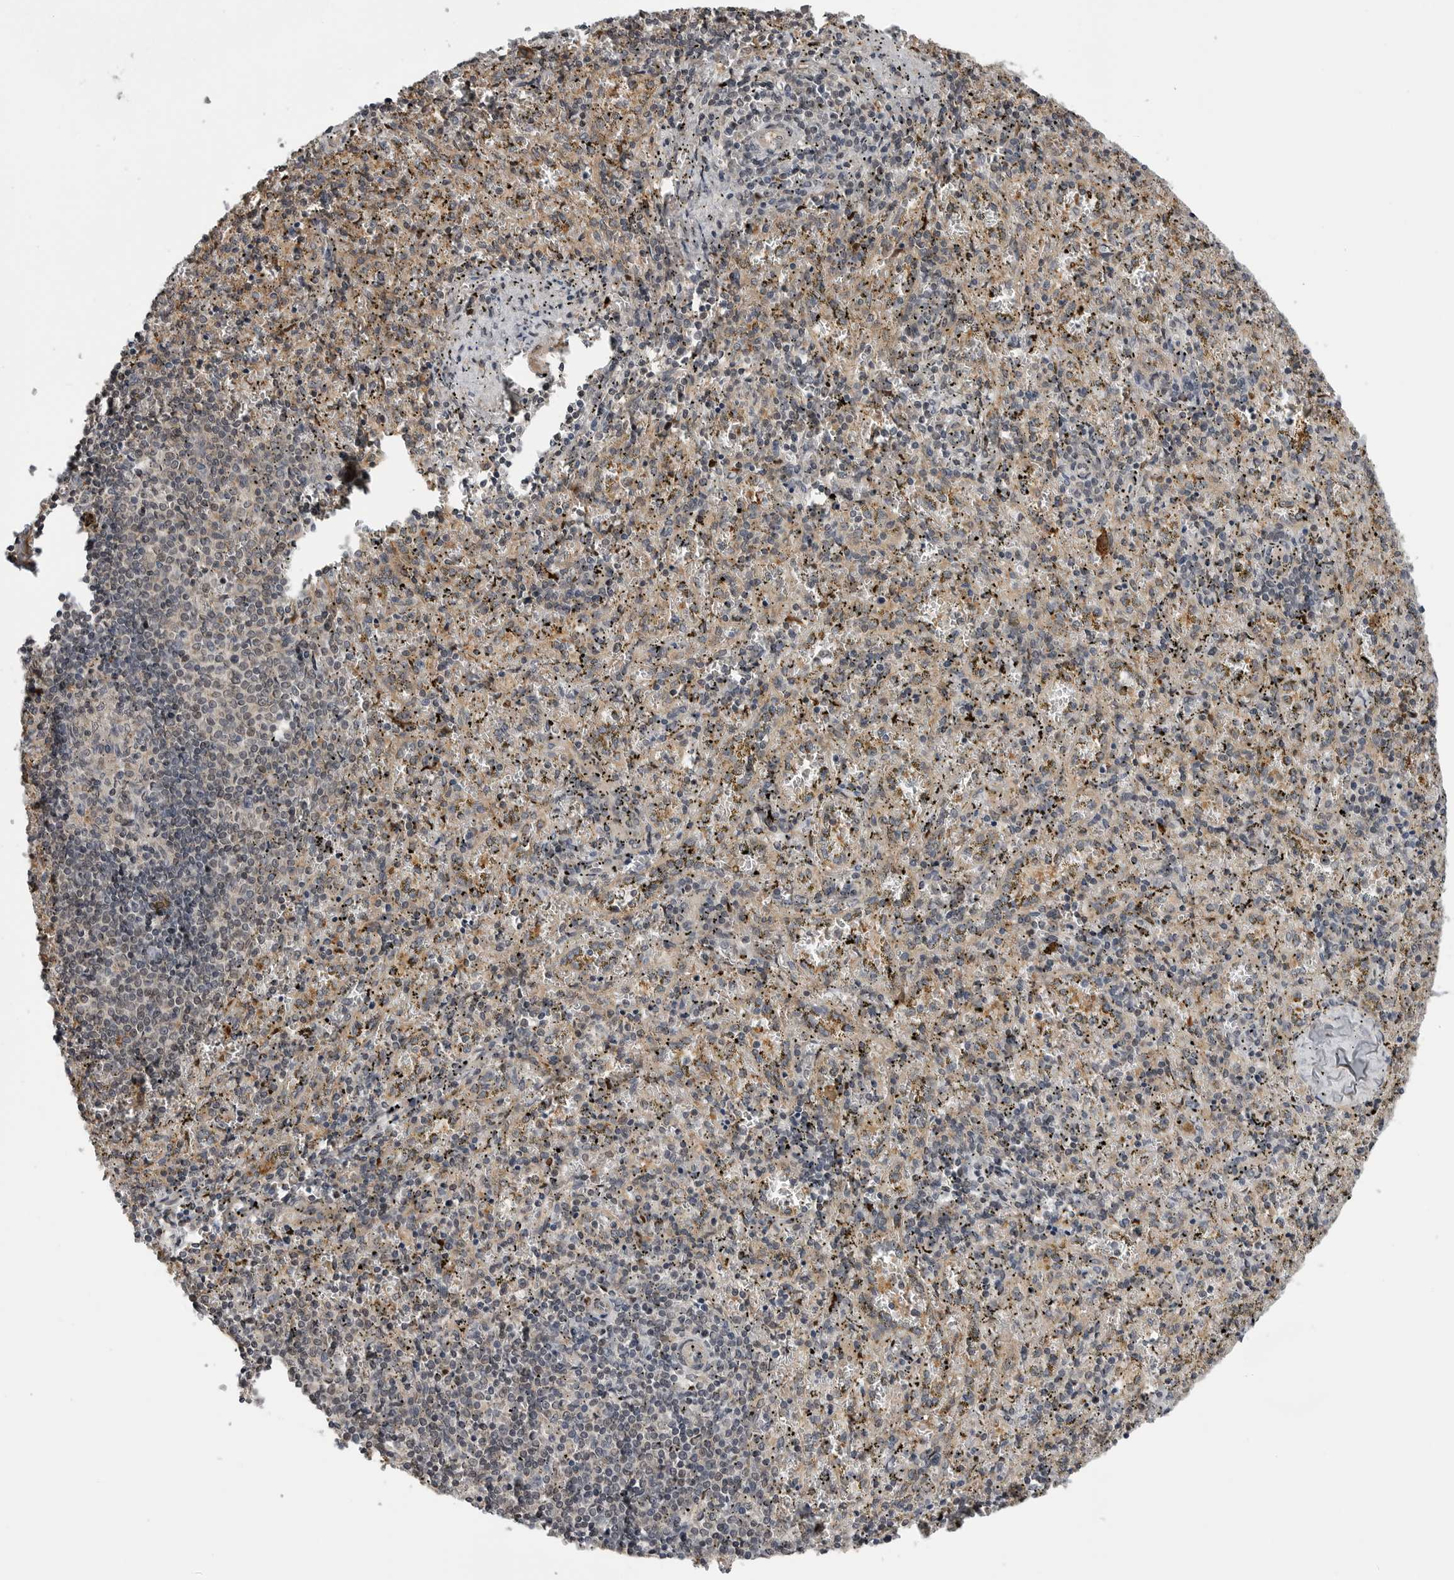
{"staining": {"intensity": "negative", "quantity": "none", "location": "none"}, "tissue": "spleen", "cell_type": "Cells in red pulp", "image_type": "normal", "snomed": [{"axis": "morphology", "description": "Normal tissue, NOS"}, {"axis": "topography", "description": "Spleen"}], "caption": "Immunohistochemical staining of benign spleen displays no significant staining in cells in red pulp. The staining is performed using DAB brown chromogen with nuclei counter-stained in using hematoxylin.", "gene": "LRRC45", "patient": {"sex": "male", "age": 11}}